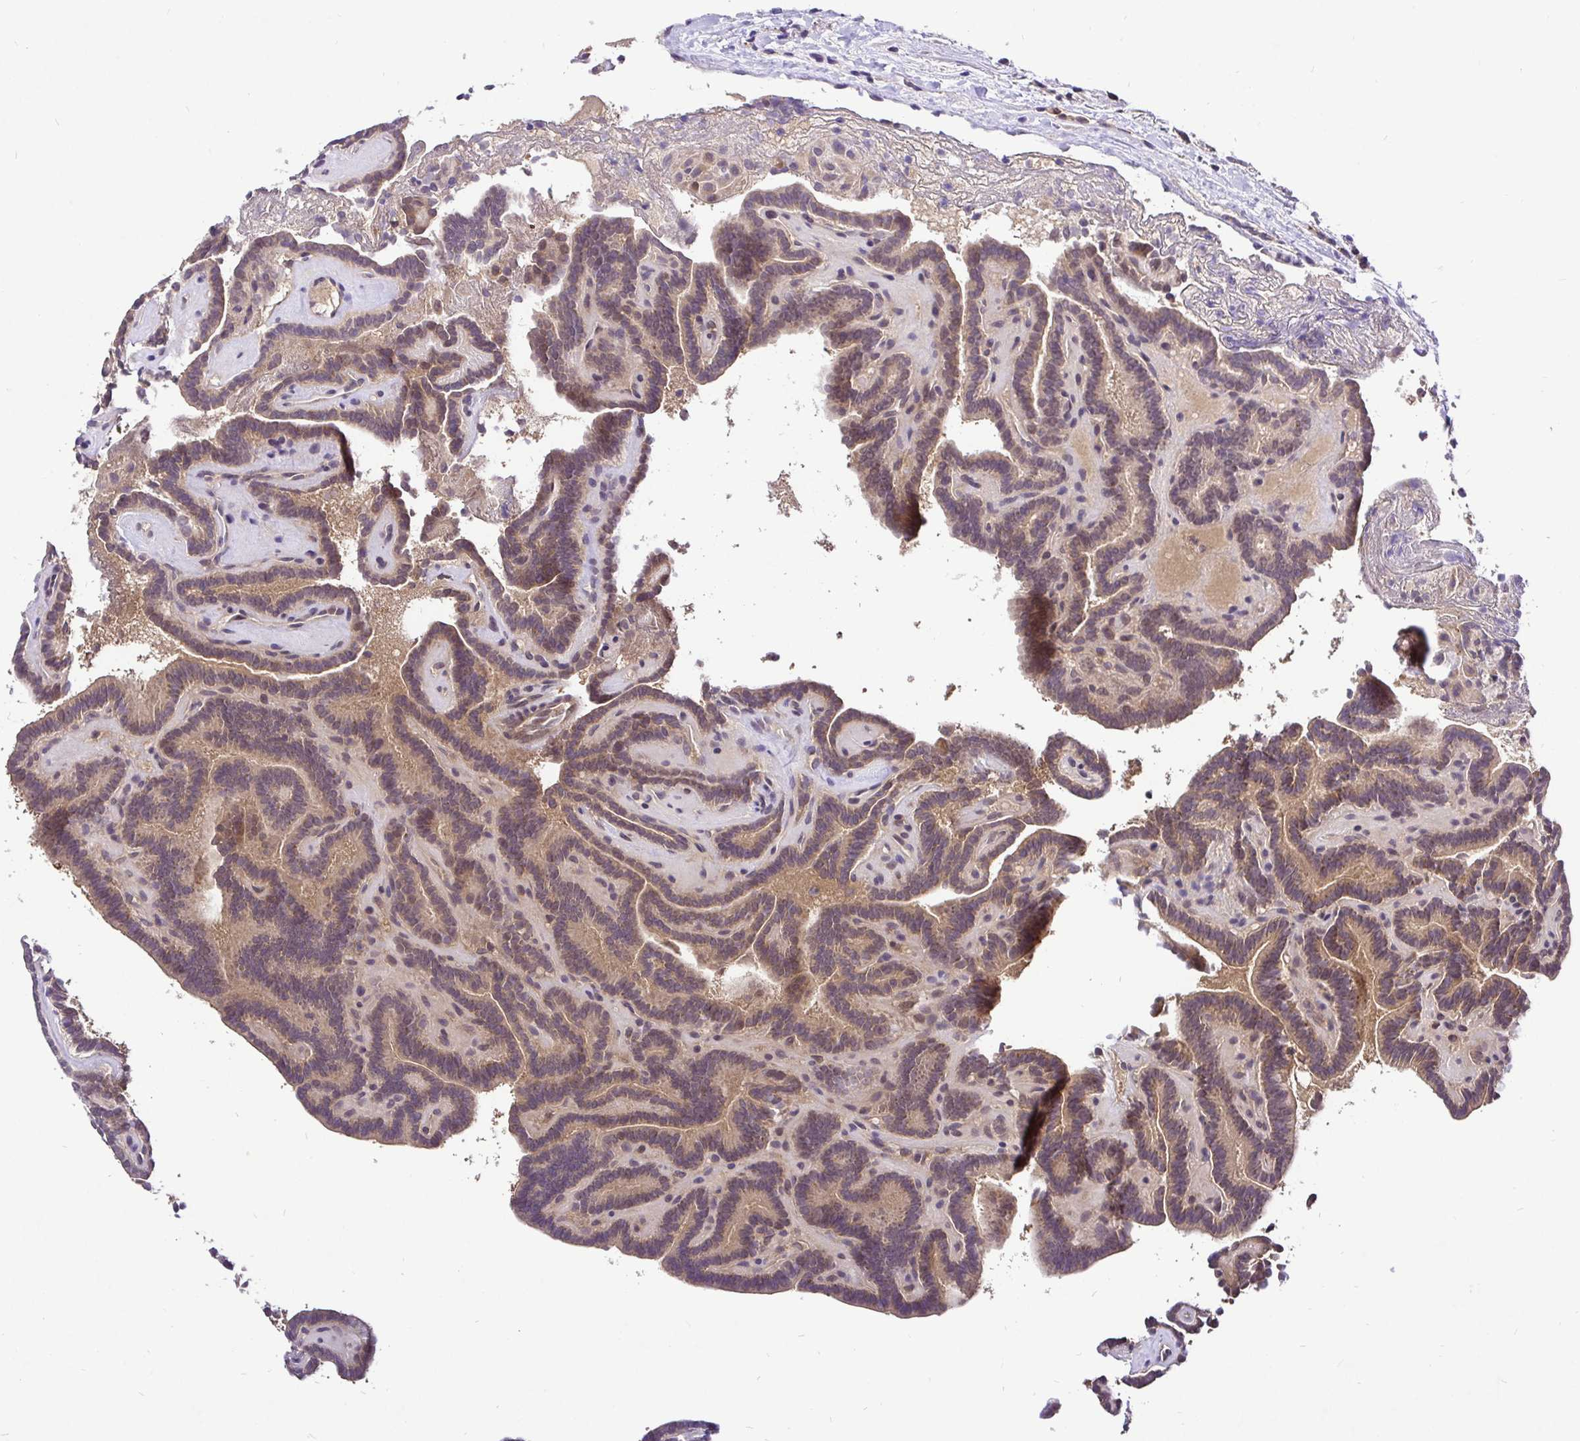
{"staining": {"intensity": "weak", "quantity": ">75%", "location": "cytoplasmic/membranous,nuclear"}, "tissue": "thyroid cancer", "cell_type": "Tumor cells", "image_type": "cancer", "snomed": [{"axis": "morphology", "description": "Papillary adenocarcinoma, NOS"}, {"axis": "topography", "description": "Thyroid gland"}], "caption": "The image demonstrates a brown stain indicating the presence of a protein in the cytoplasmic/membranous and nuclear of tumor cells in thyroid papillary adenocarcinoma.", "gene": "UBE2M", "patient": {"sex": "female", "age": 21}}